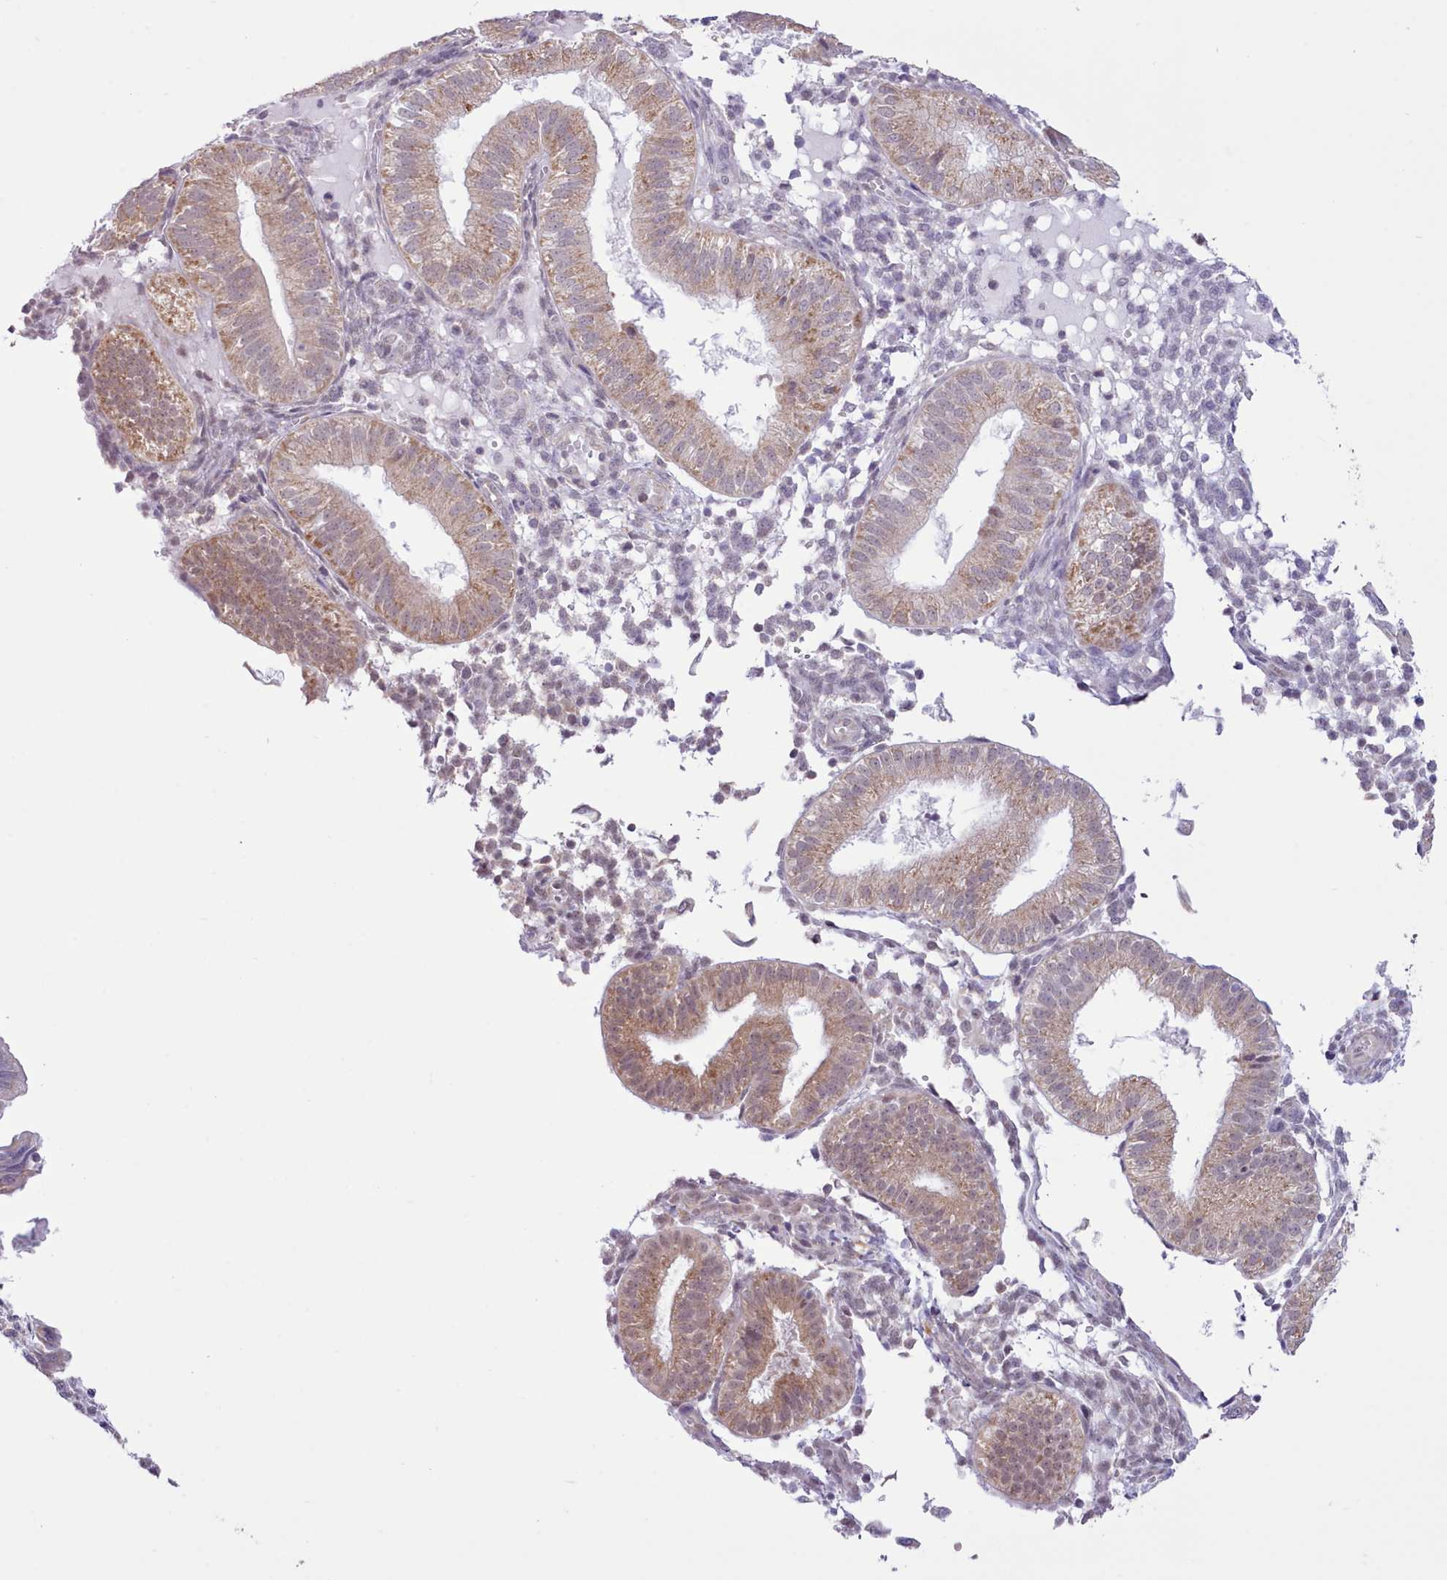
{"staining": {"intensity": "negative", "quantity": "none", "location": "none"}, "tissue": "endometrium", "cell_type": "Cells in endometrial stroma", "image_type": "normal", "snomed": [{"axis": "morphology", "description": "Normal tissue, NOS"}, {"axis": "topography", "description": "Endometrium"}], "caption": "Immunohistochemistry (IHC) image of normal human endometrium stained for a protein (brown), which shows no positivity in cells in endometrial stroma. (DAB immunohistochemistry visualized using brightfield microscopy, high magnification).", "gene": "SEC61B", "patient": {"sex": "female", "age": 39}}